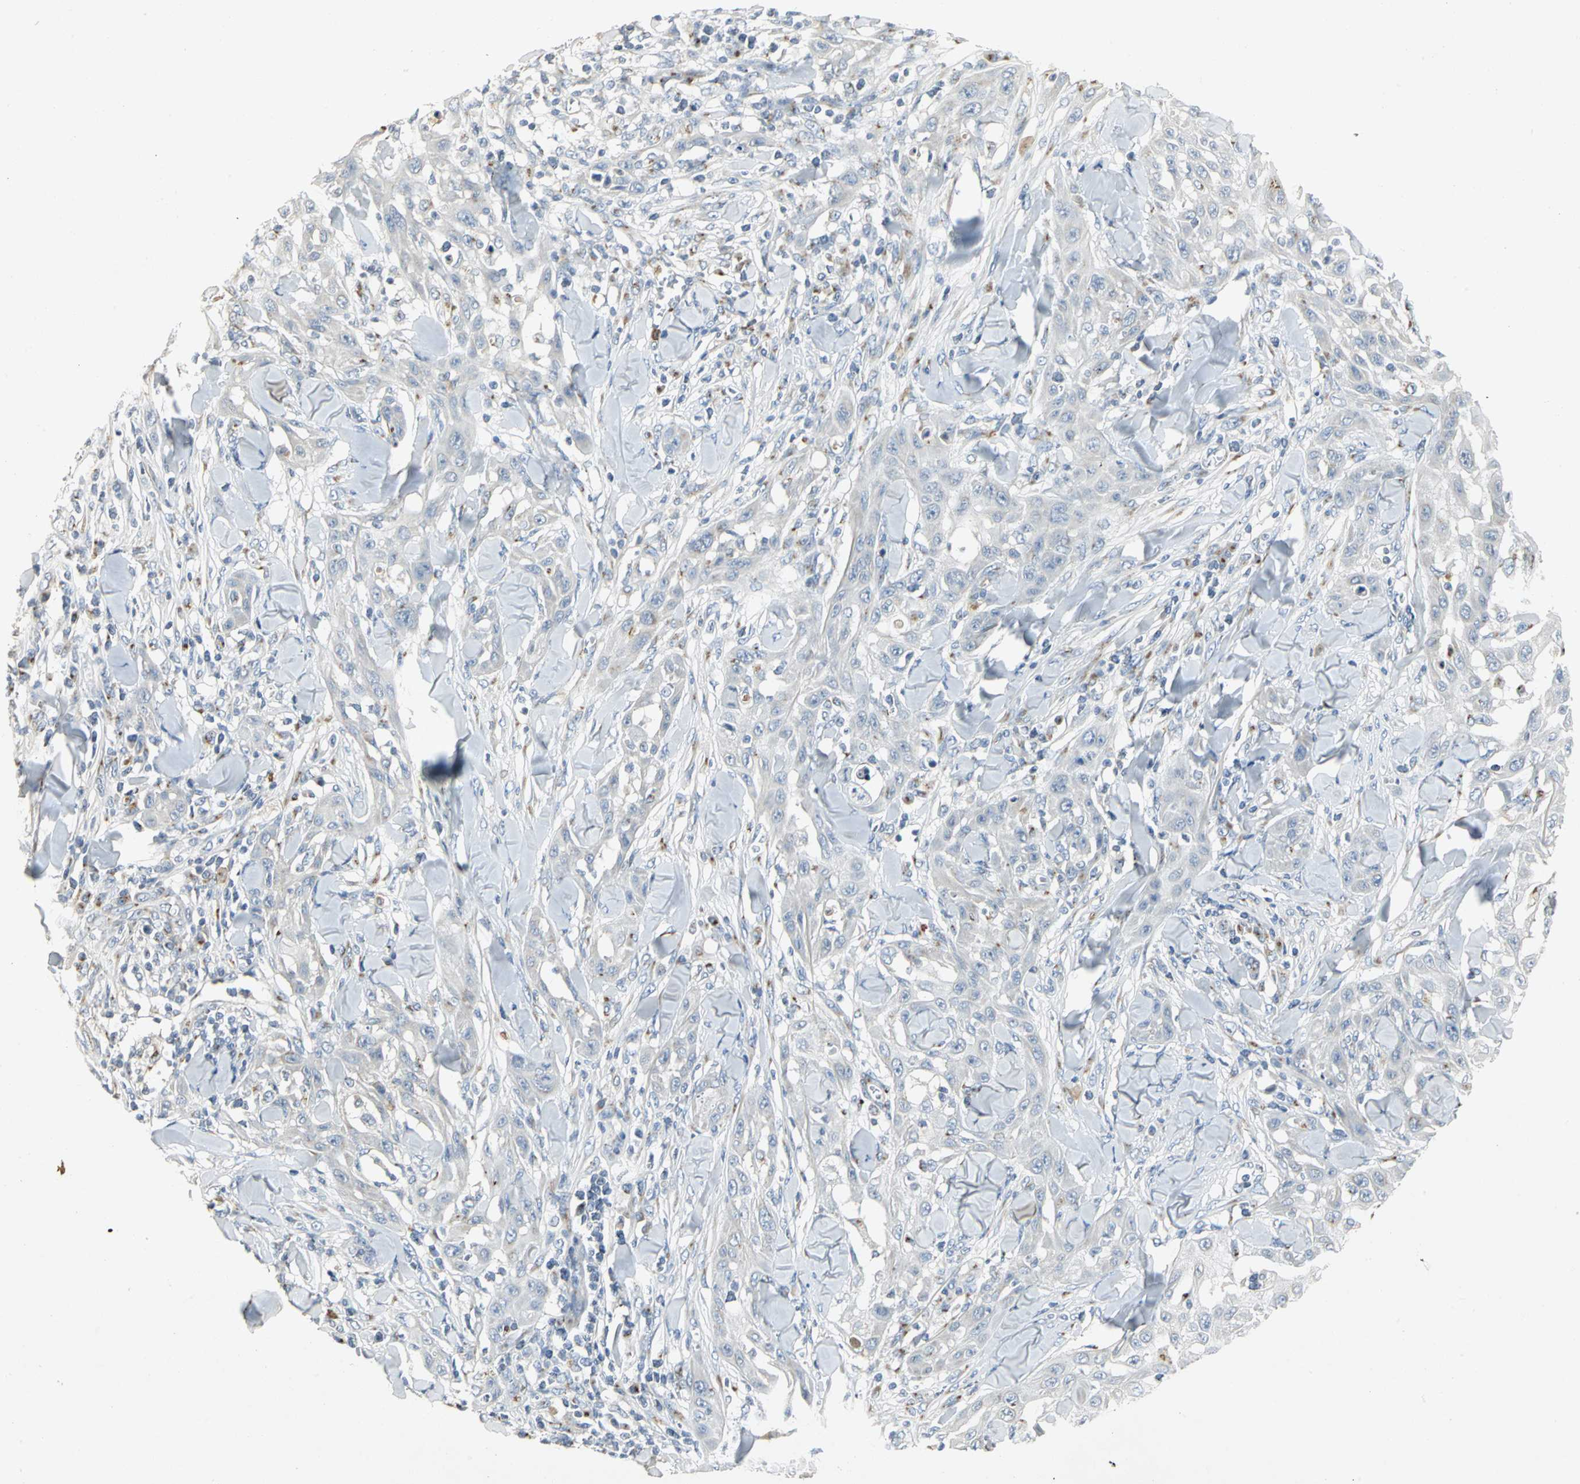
{"staining": {"intensity": "moderate", "quantity": "<25%", "location": "cytoplasmic/membranous"}, "tissue": "skin cancer", "cell_type": "Tumor cells", "image_type": "cancer", "snomed": [{"axis": "morphology", "description": "Squamous cell carcinoma, NOS"}, {"axis": "topography", "description": "Skin"}], "caption": "This image reveals squamous cell carcinoma (skin) stained with immunohistochemistry to label a protein in brown. The cytoplasmic/membranous of tumor cells show moderate positivity for the protein. Nuclei are counter-stained blue.", "gene": "TM9SF2", "patient": {"sex": "male", "age": 24}}